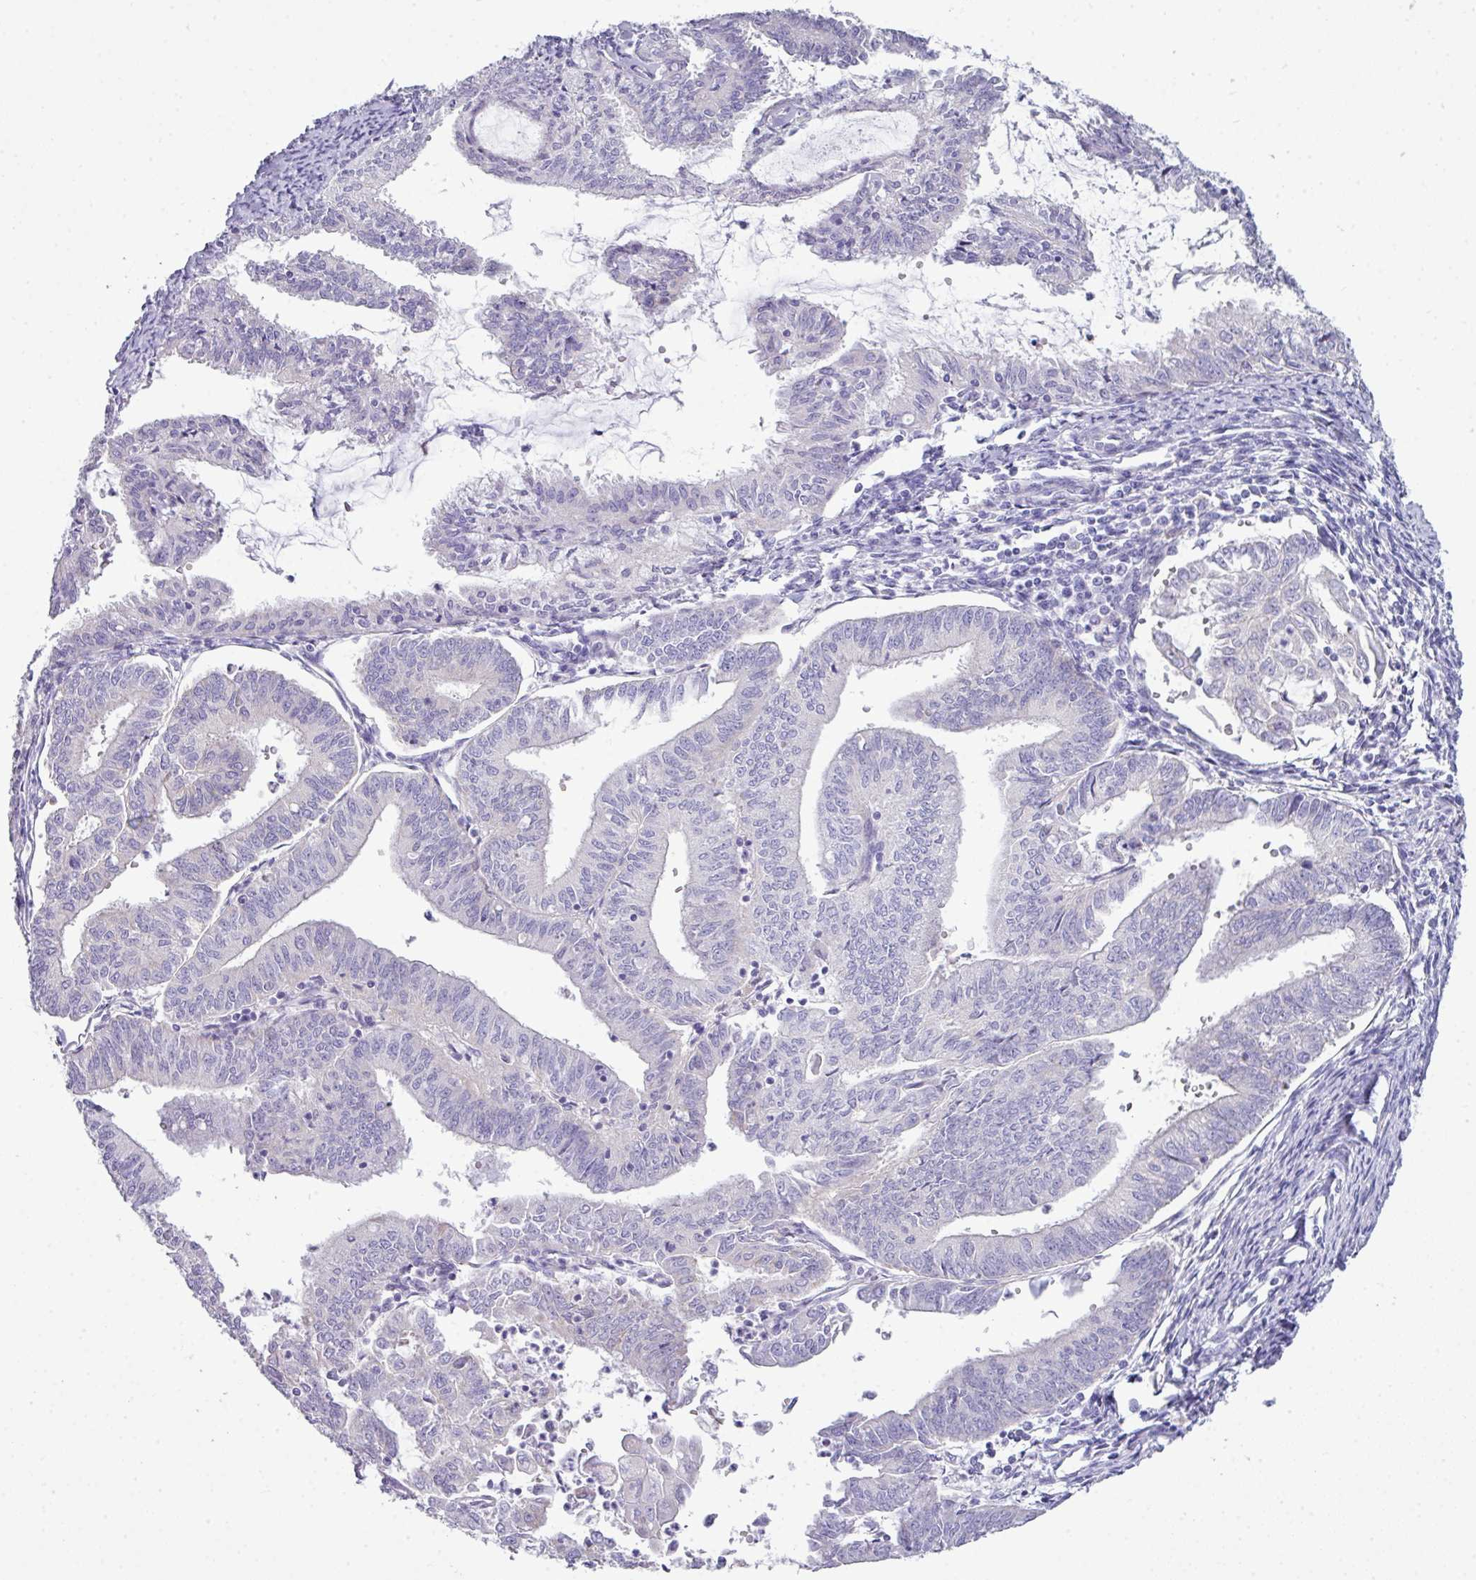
{"staining": {"intensity": "negative", "quantity": "none", "location": "none"}, "tissue": "endometrial cancer", "cell_type": "Tumor cells", "image_type": "cancer", "snomed": [{"axis": "morphology", "description": "Adenocarcinoma, NOS"}, {"axis": "topography", "description": "Endometrium"}], "caption": "IHC photomicrograph of neoplastic tissue: endometrial cancer stained with DAB exhibits no significant protein staining in tumor cells.", "gene": "ABCC5", "patient": {"sex": "female", "age": 70}}